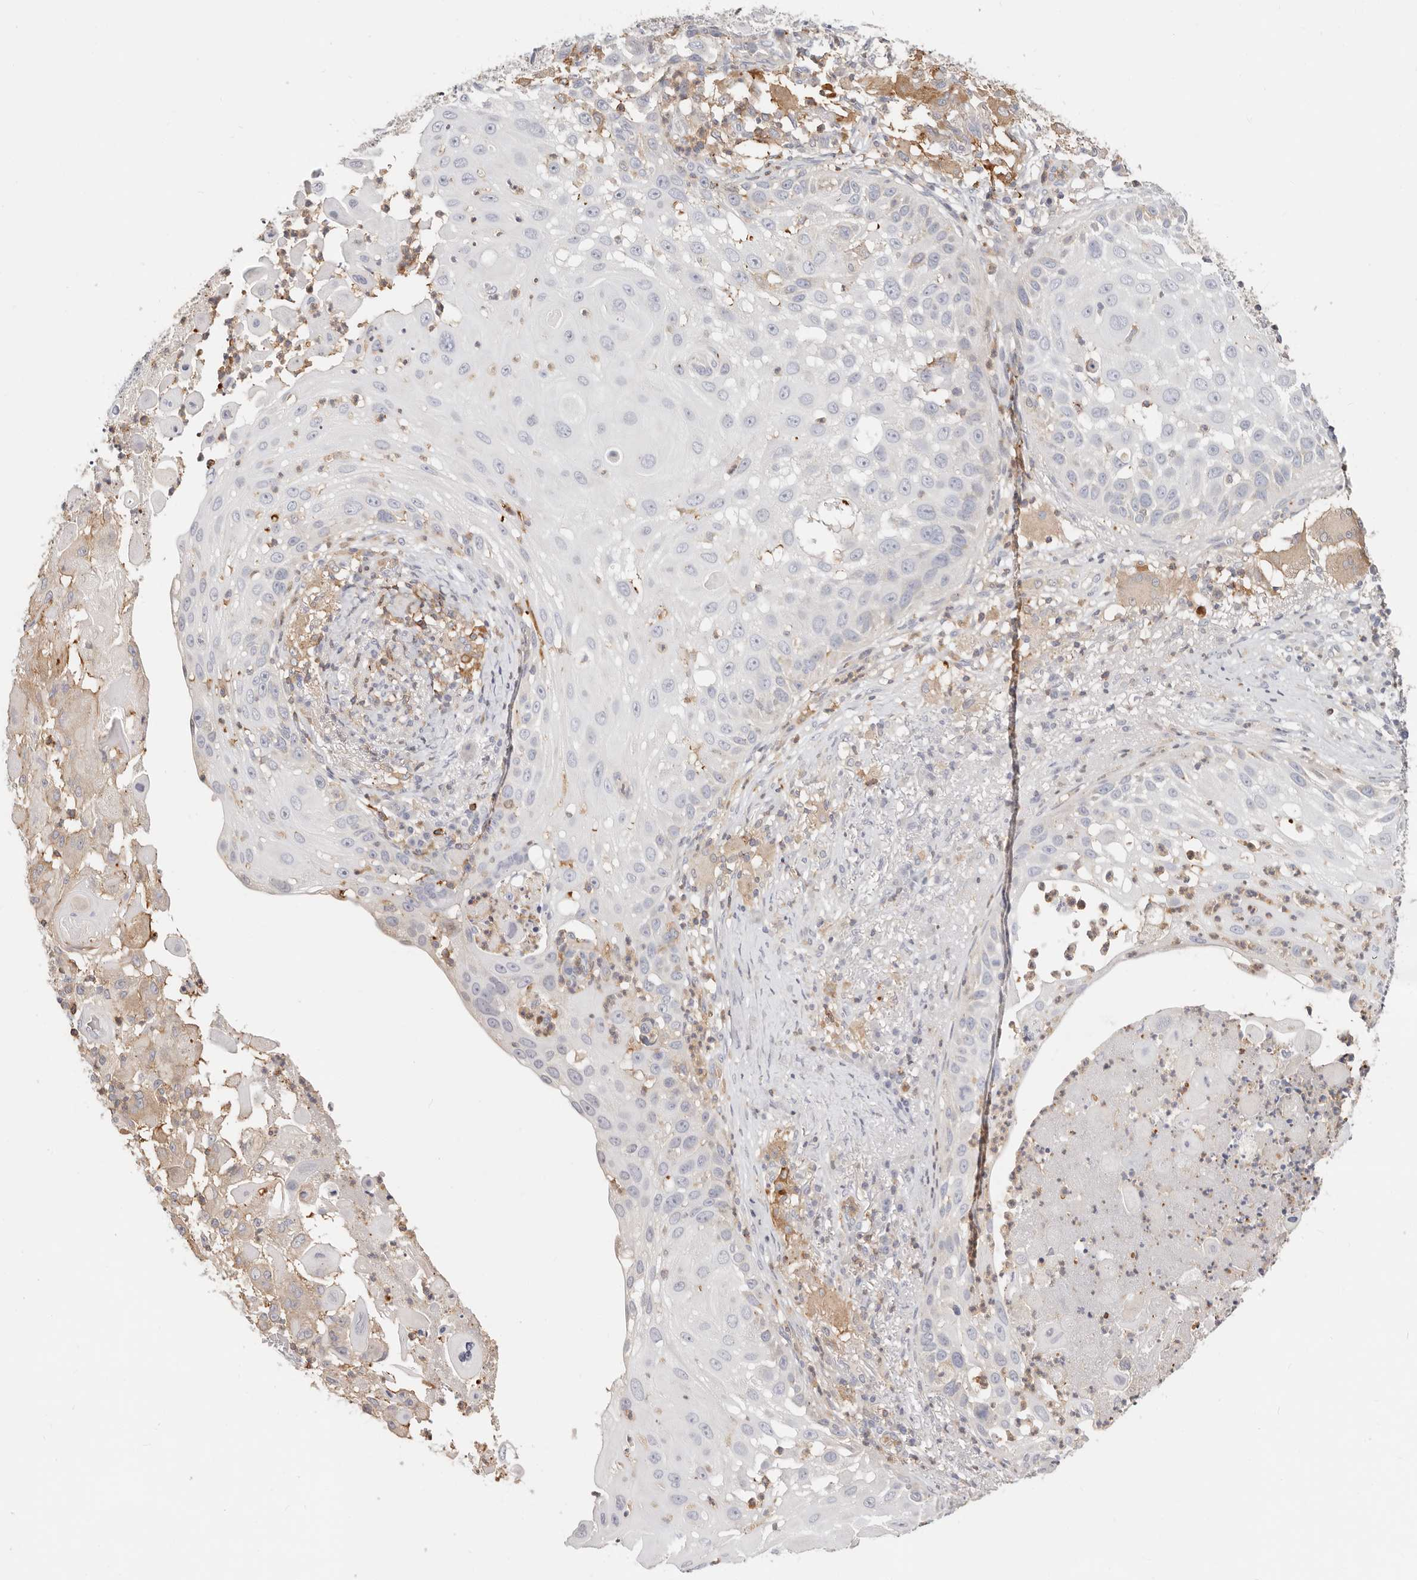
{"staining": {"intensity": "negative", "quantity": "none", "location": "none"}, "tissue": "skin cancer", "cell_type": "Tumor cells", "image_type": "cancer", "snomed": [{"axis": "morphology", "description": "Squamous cell carcinoma, NOS"}, {"axis": "topography", "description": "Skin"}], "caption": "Tumor cells are negative for brown protein staining in skin squamous cell carcinoma.", "gene": "TMEM63B", "patient": {"sex": "female", "age": 44}}